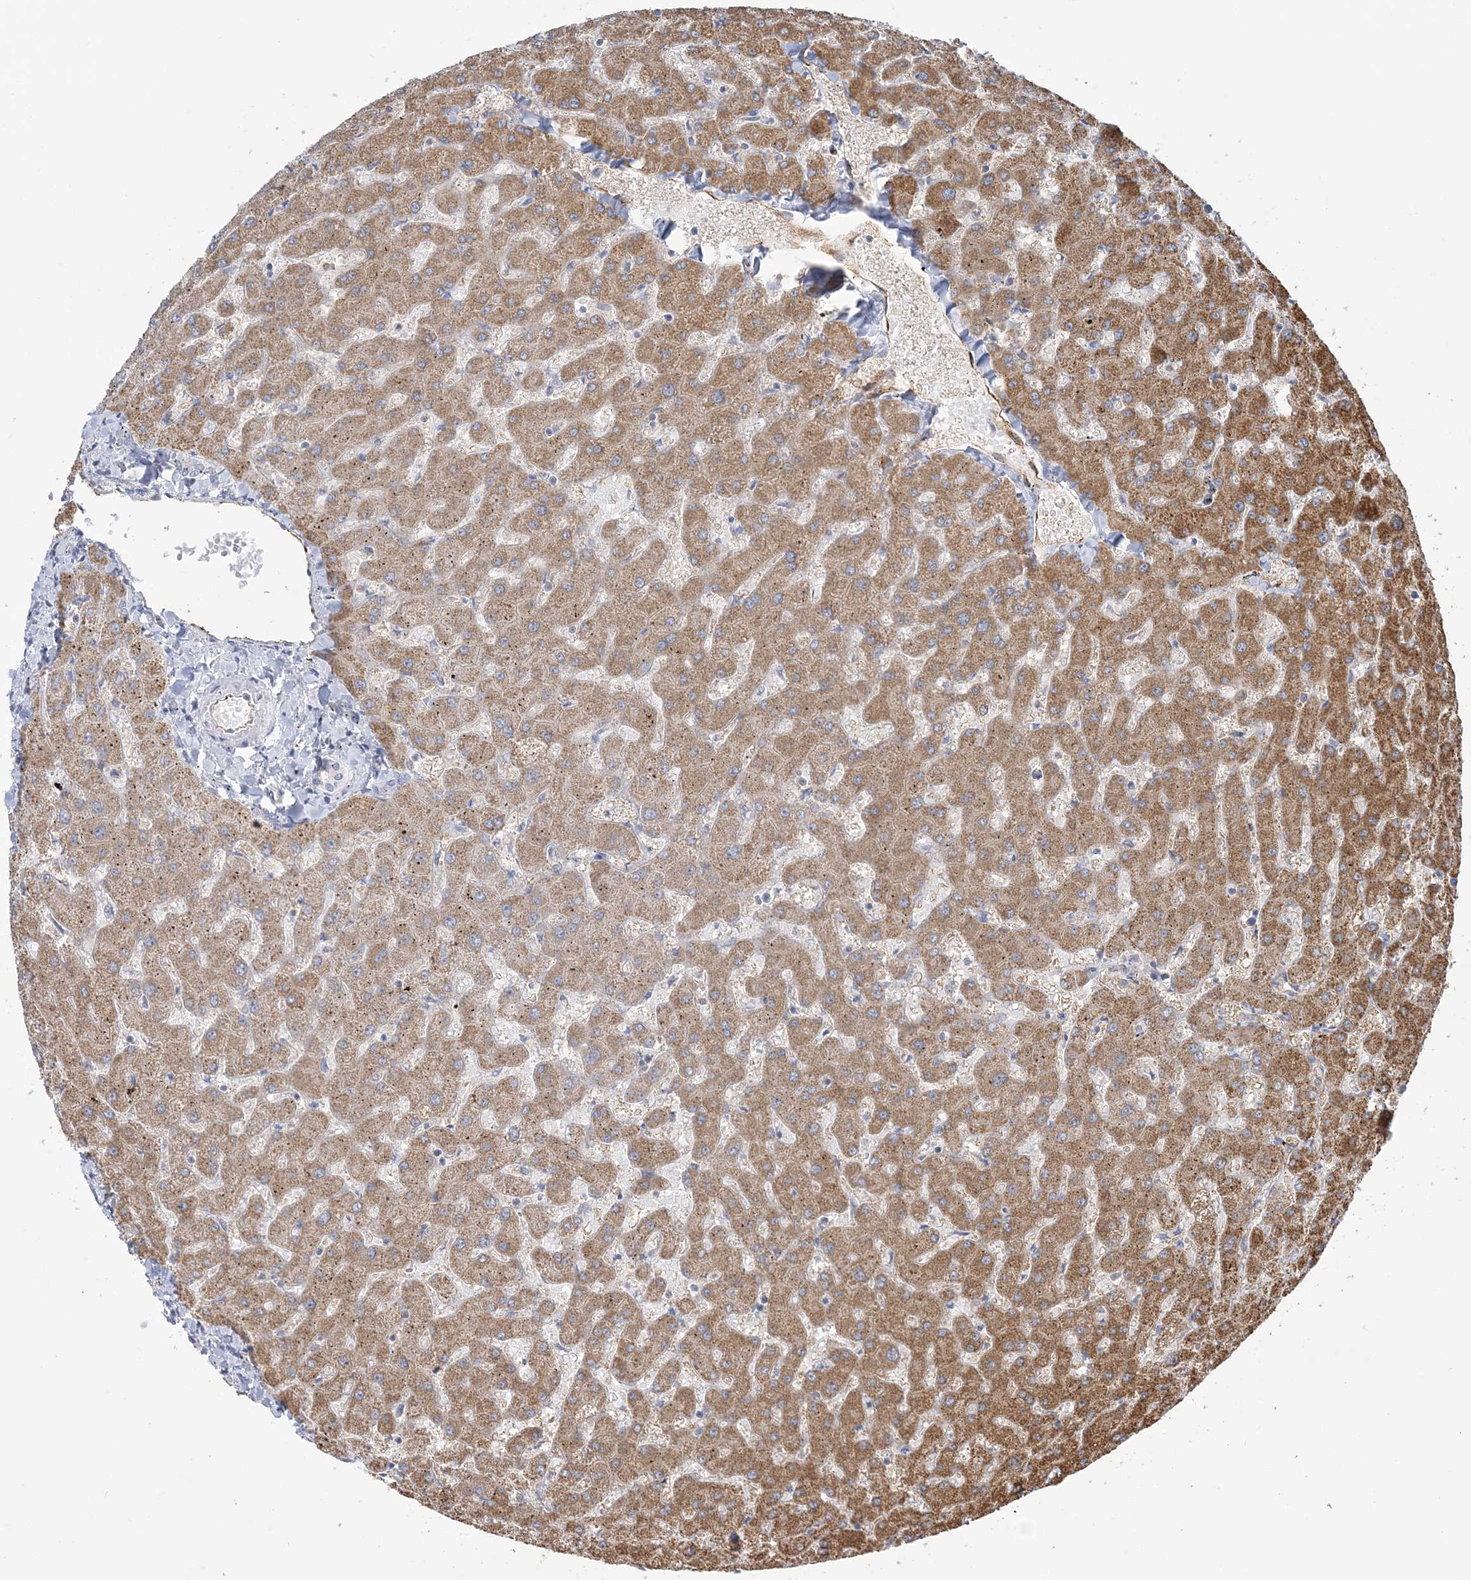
{"staining": {"intensity": "negative", "quantity": "none", "location": "none"}, "tissue": "liver", "cell_type": "Cholangiocytes", "image_type": "normal", "snomed": [{"axis": "morphology", "description": "Normal tissue, NOS"}, {"axis": "topography", "description": "Liver"}], "caption": "This is an immunohistochemistry histopathology image of normal liver. There is no staining in cholangiocytes.", "gene": "INPP1", "patient": {"sex": "female", "age": 63}}